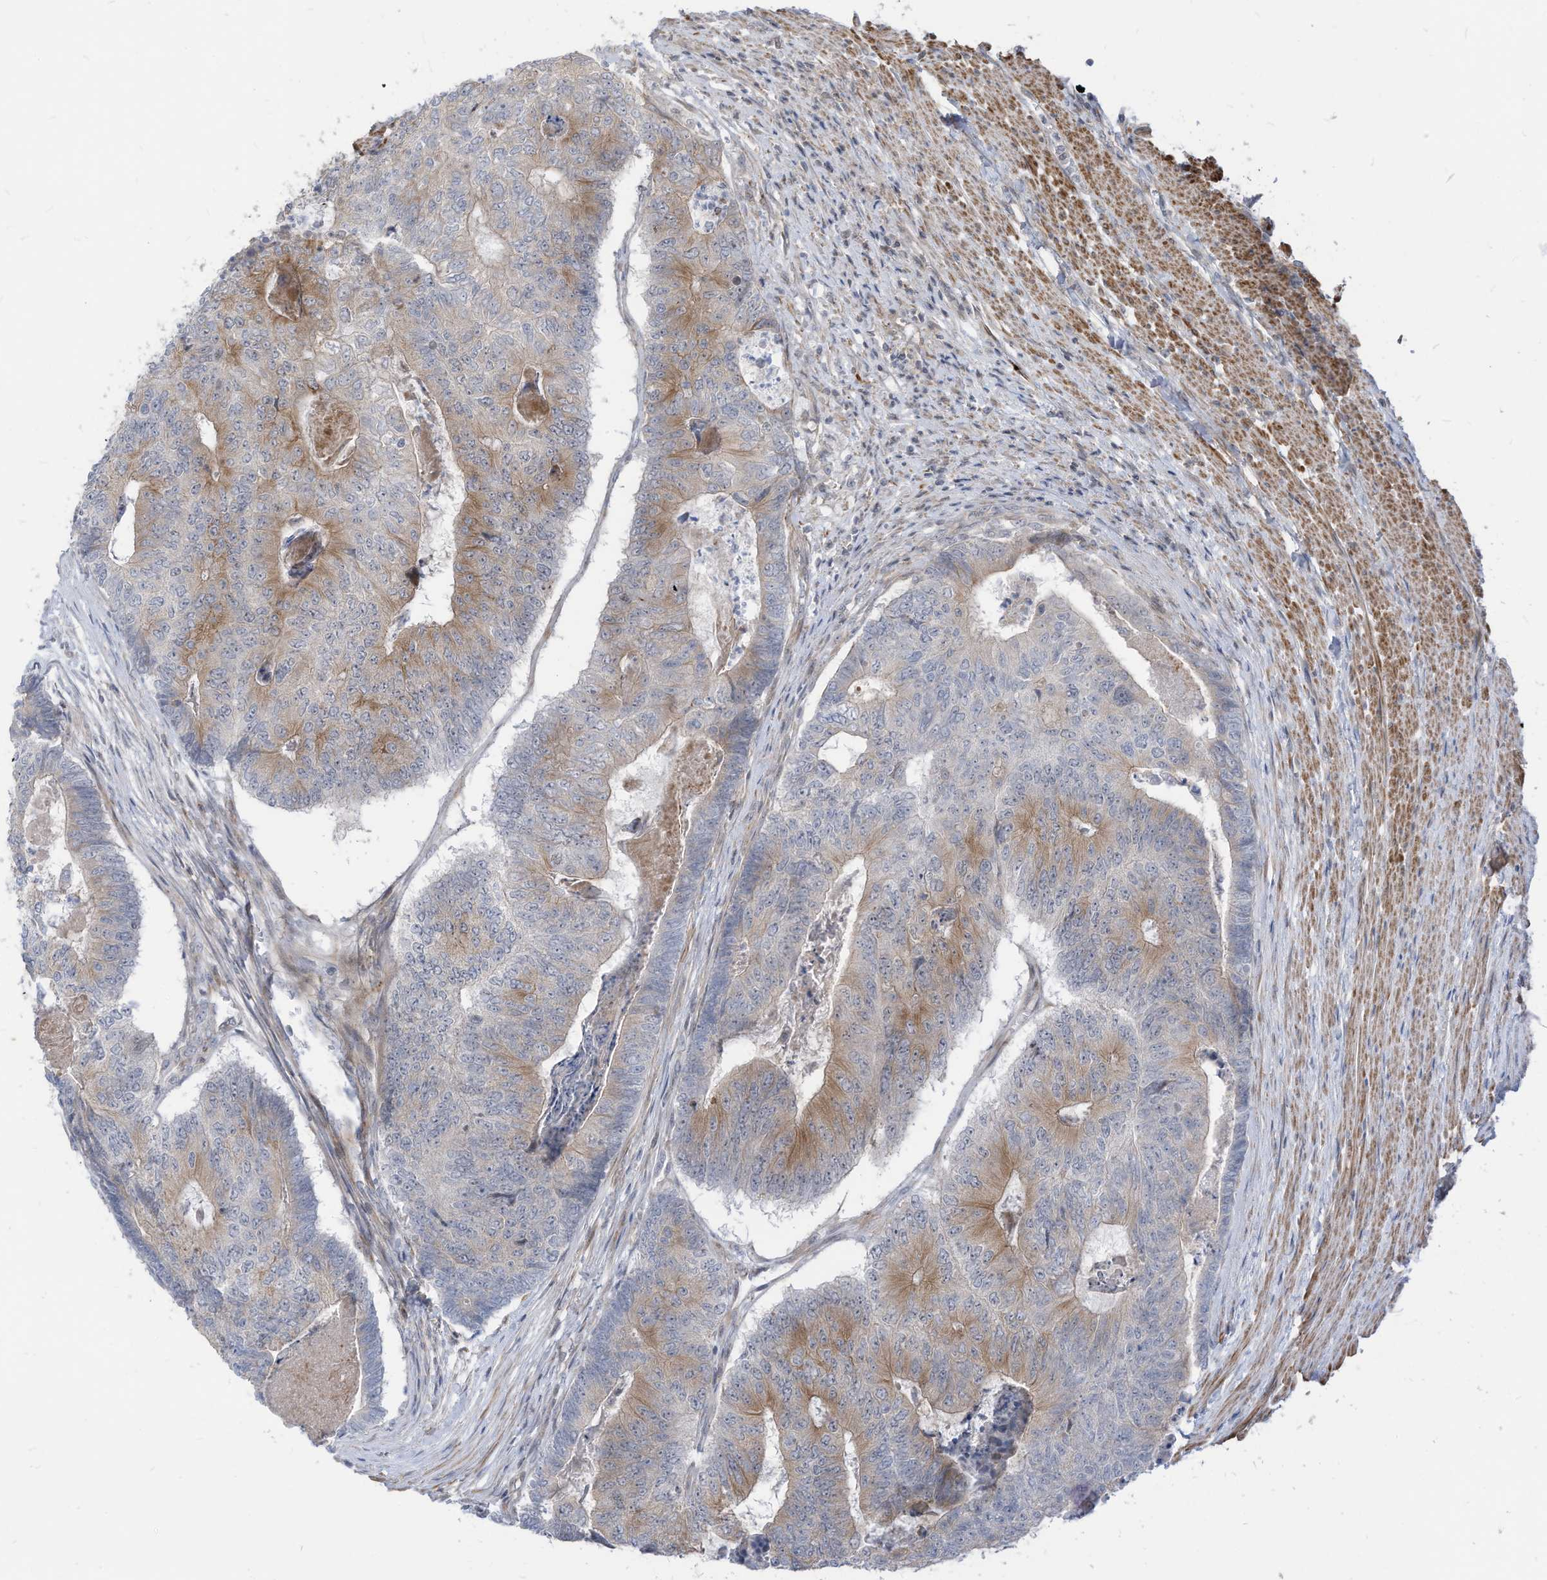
{"staining": {"intensity": "moderate", "quantity": "<25%", "location": "cytoplasmic/membranous"}, "tissue": "colorectal cancer", "cell_type": "Tumor cells", "image_type": "cancer", "snomed": [{"axis": "morphology", "description": "Adenocarcinoma, NOS"}, {"axis": "topography", "description": "Colon"}], "caption": "IHC of human colorectal cancer (adenocarcinoma) demonstrates low levels of moderate cytoplasmic/membranous expression in about <25% of tumor cells. Using DAB (3,3'-diaminobenzidine) (brown) and hematoxylin (blue) stains, captured at high magnification using brightfield microscopy.", "gene": "GPATCH3", "patient": {"sex": "female", "age": 67}}